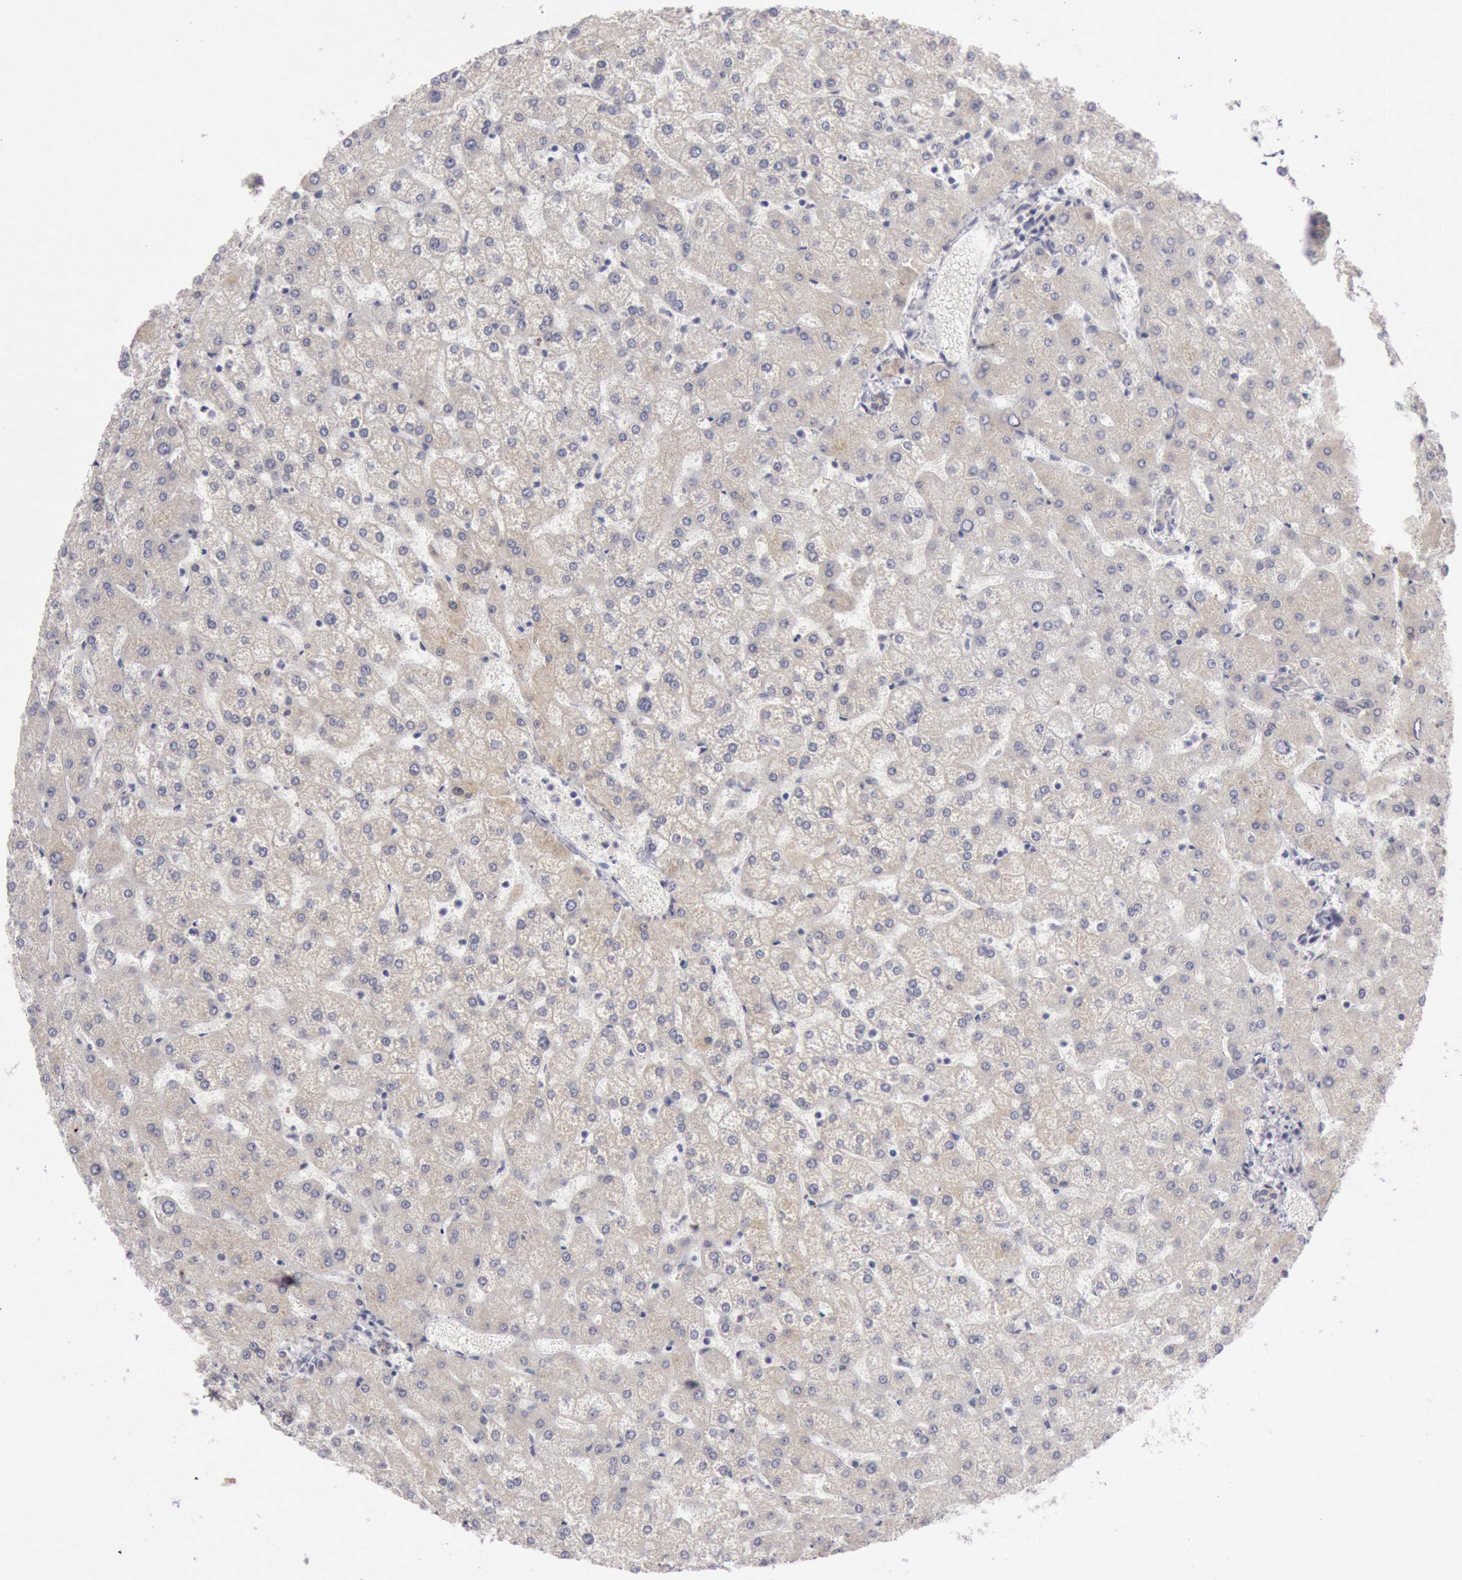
{"staining": {"intensity": "negative", "quantity": "none", "location": "none"}, "tissue": "liver", "cell_type": "Cholangiocytes", "image_type": "normal", "snomed": [{"axis": "morphology", "description": "Normal tissue, NOS"}, {"axis": "topography", "description": "Liver"}], "caption": "Benign liver was stained to show a protein in brown. There is no significant staining in cholangiocytes.", "gene": "JOSD1", "patient": {"sex": "female", "age": 32}}